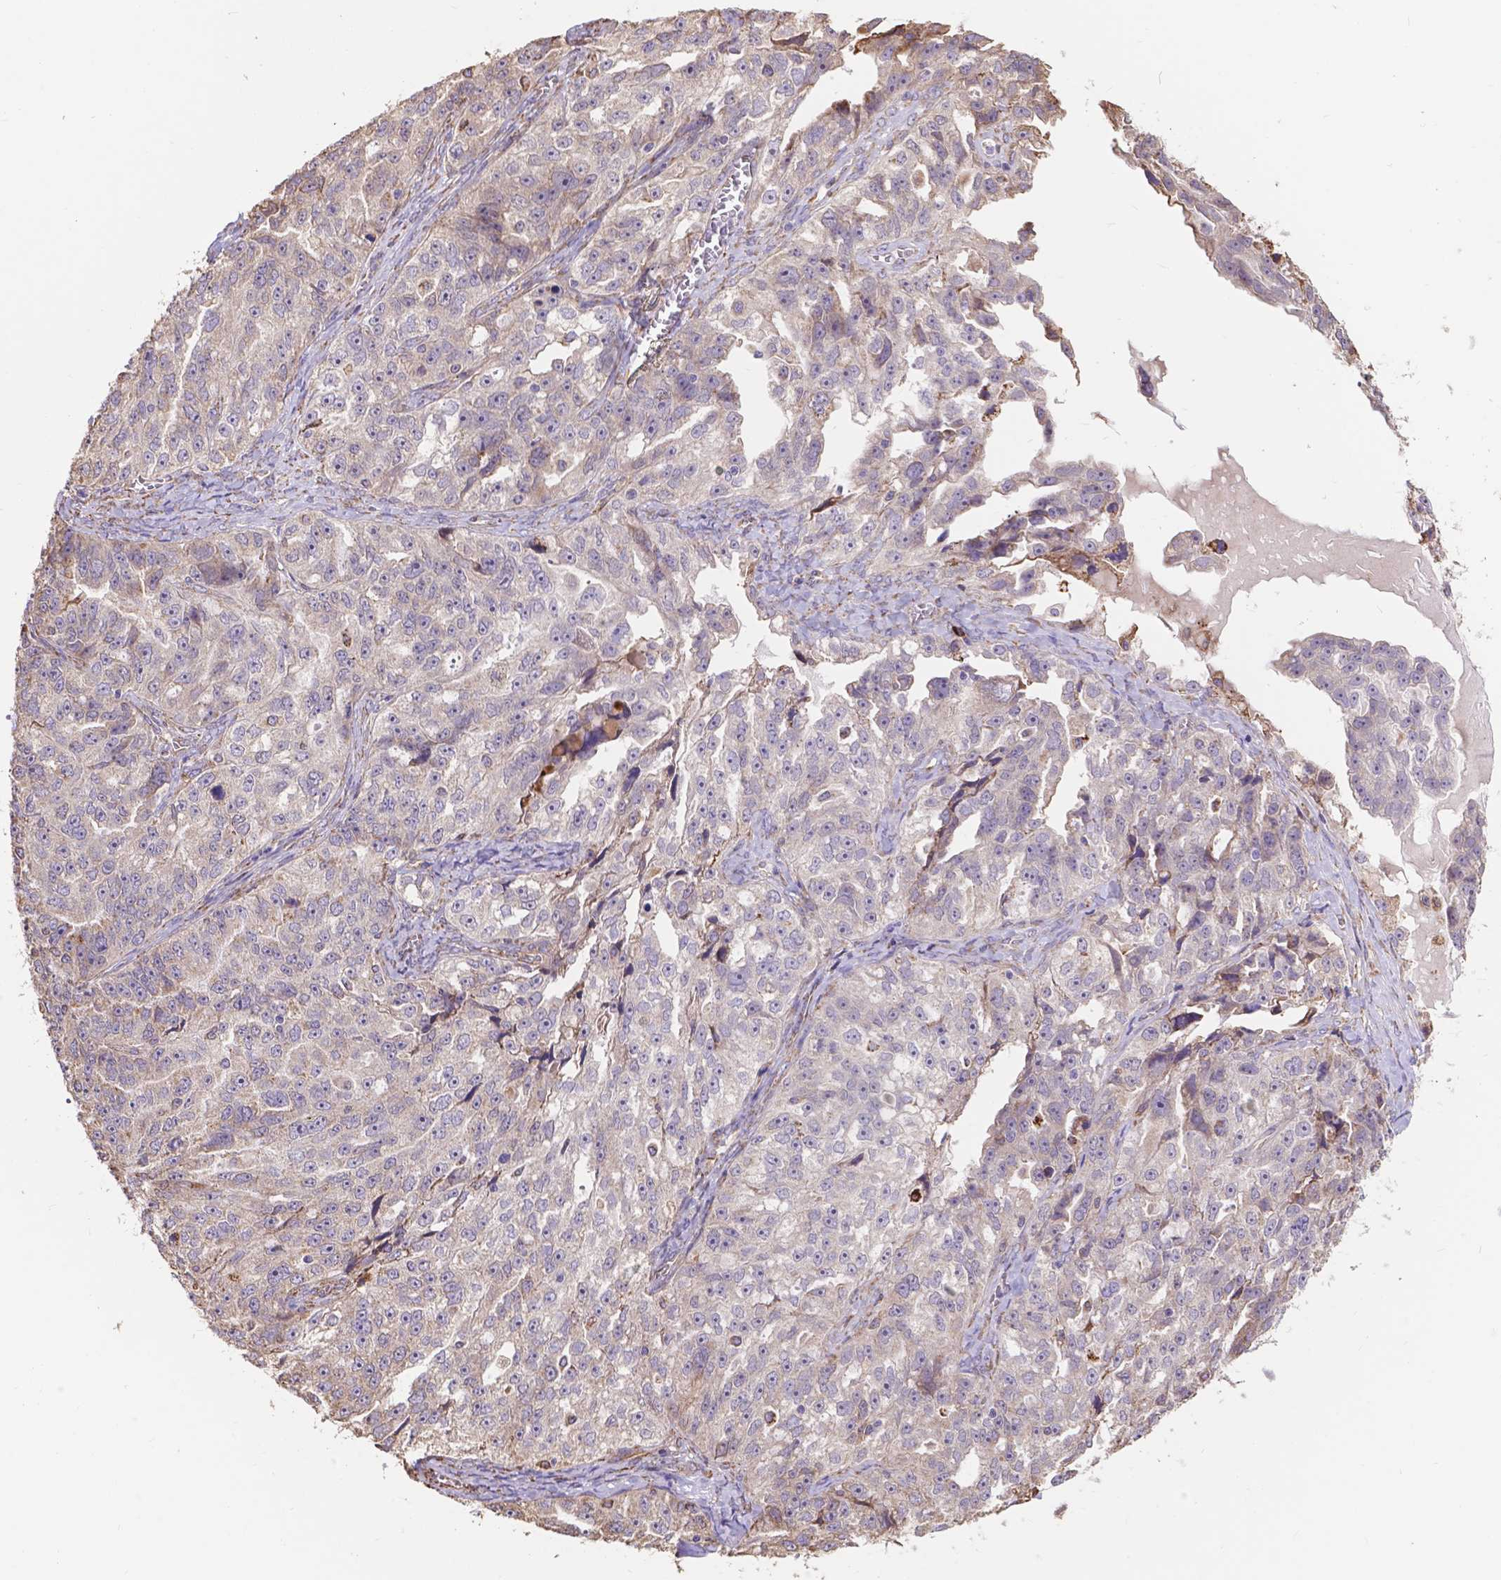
{"staining": {"intensity": "negative", "quantity": "none", "location": "none"}, "tissue": "ovarian cancer", "cell_type": "Tumor cells", "image_type": "cancer", "snomed": [{"axis": "morphology", "description": "Cystadenocarcinoma, serous, NOS"}, {"axis": "topography", "description": "Ovary"}], "caption": "Ovarian serous cystadenocarcinoma was stained to show a protein in brown. There is no significant staining in tumor cells.", "gene": "IPO11", "patient": {"sex": "female", "age": 51}}